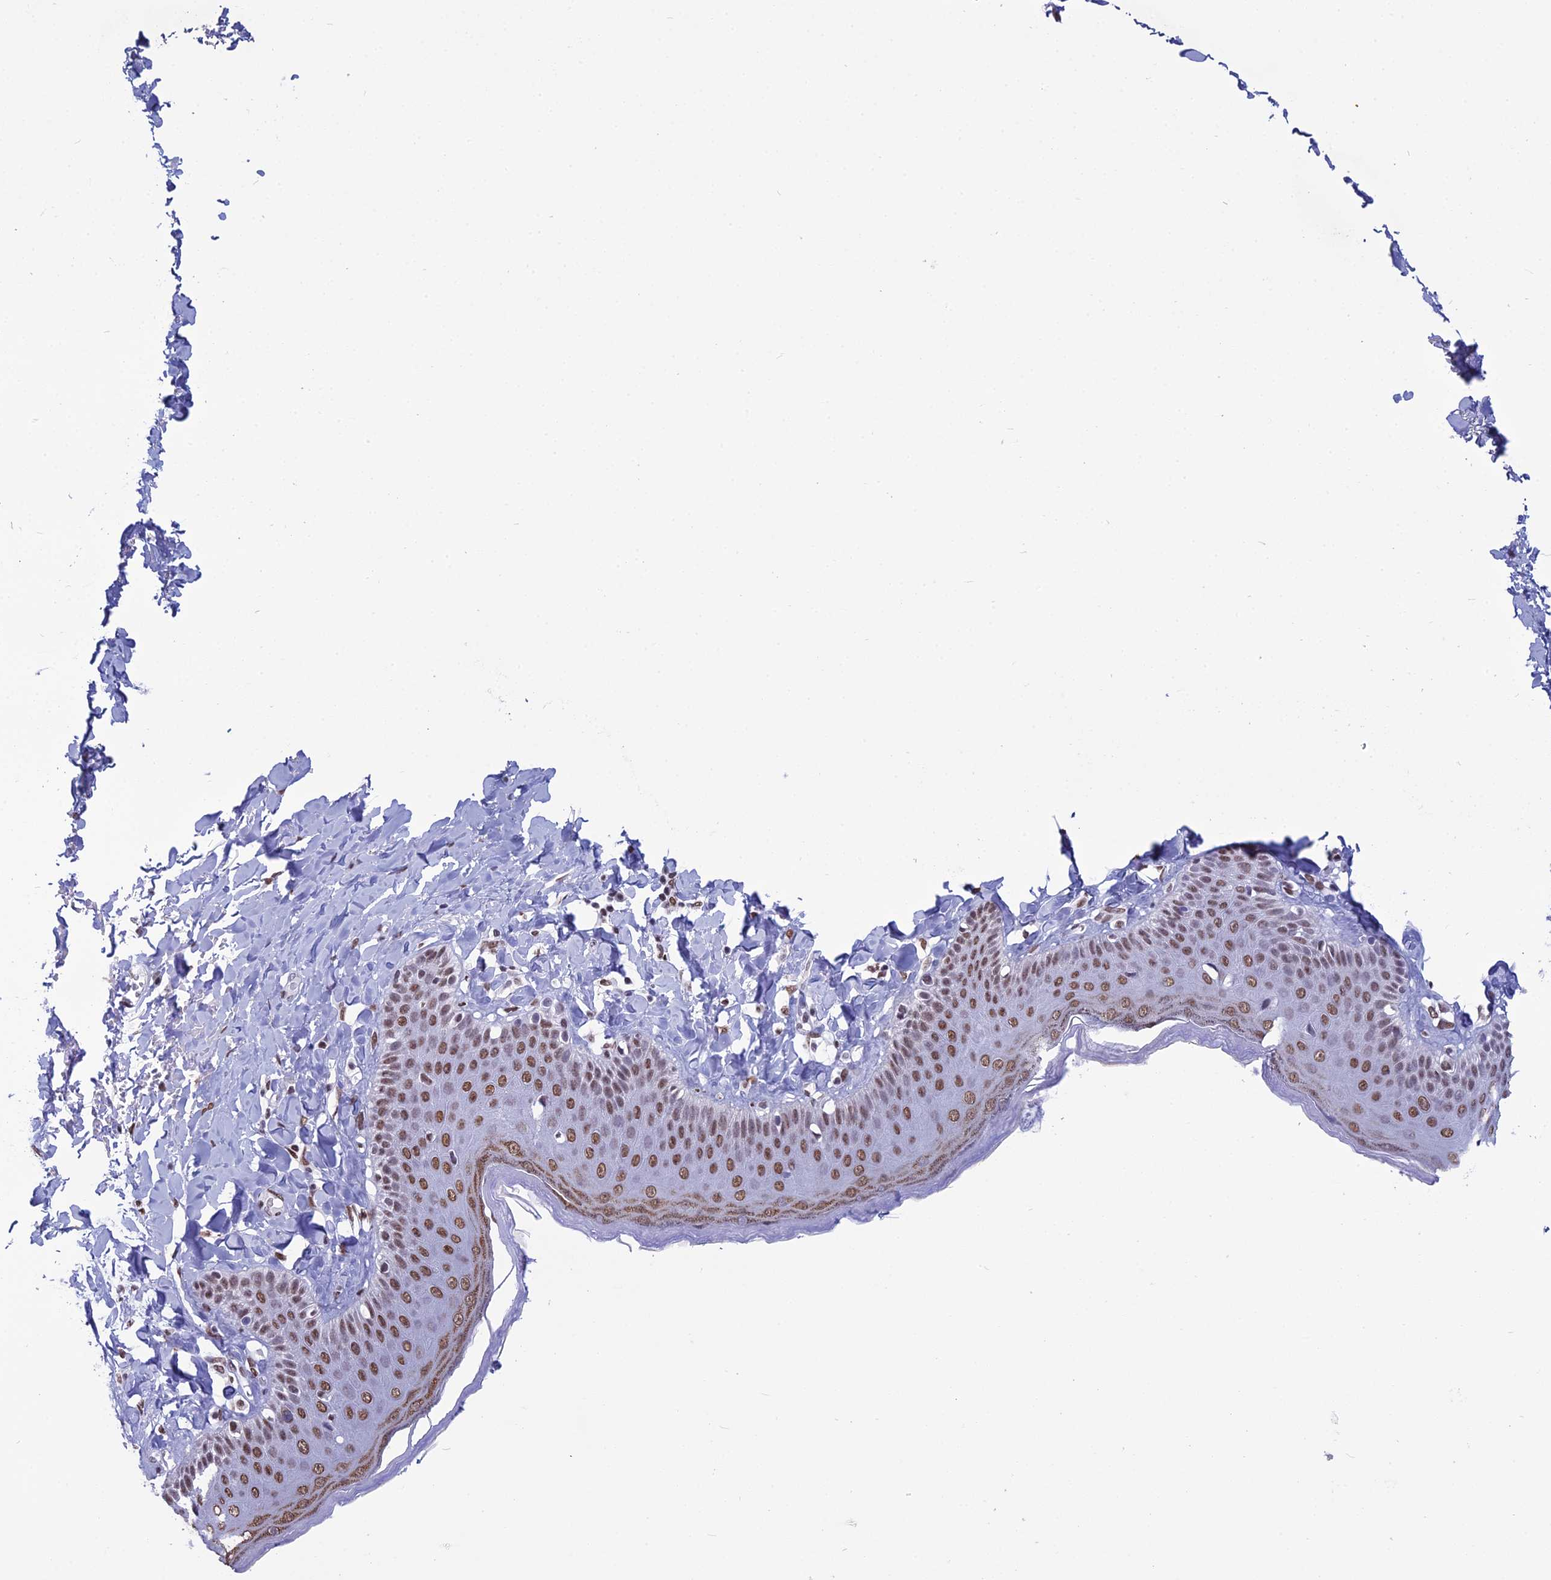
{"staining": {"intensity": "moderate", "quantity": ">75%", "location": "nuclear"}, "tissue": "skin", "cell_type": "Epidermal cells", "image_type": "normal", "snomed": [{"axis": "morphology", "description": "Normal tissue, NOS"}, {"axis": "topography", "description": "Anal"}], "caption": "This is a histology image of IHC staining of unremarkable skin, which shows moderate staining in the nuclear of epidermal cells.", "gene": "PRAMEF12", "patient": {"sex": "male", "age": 69}}